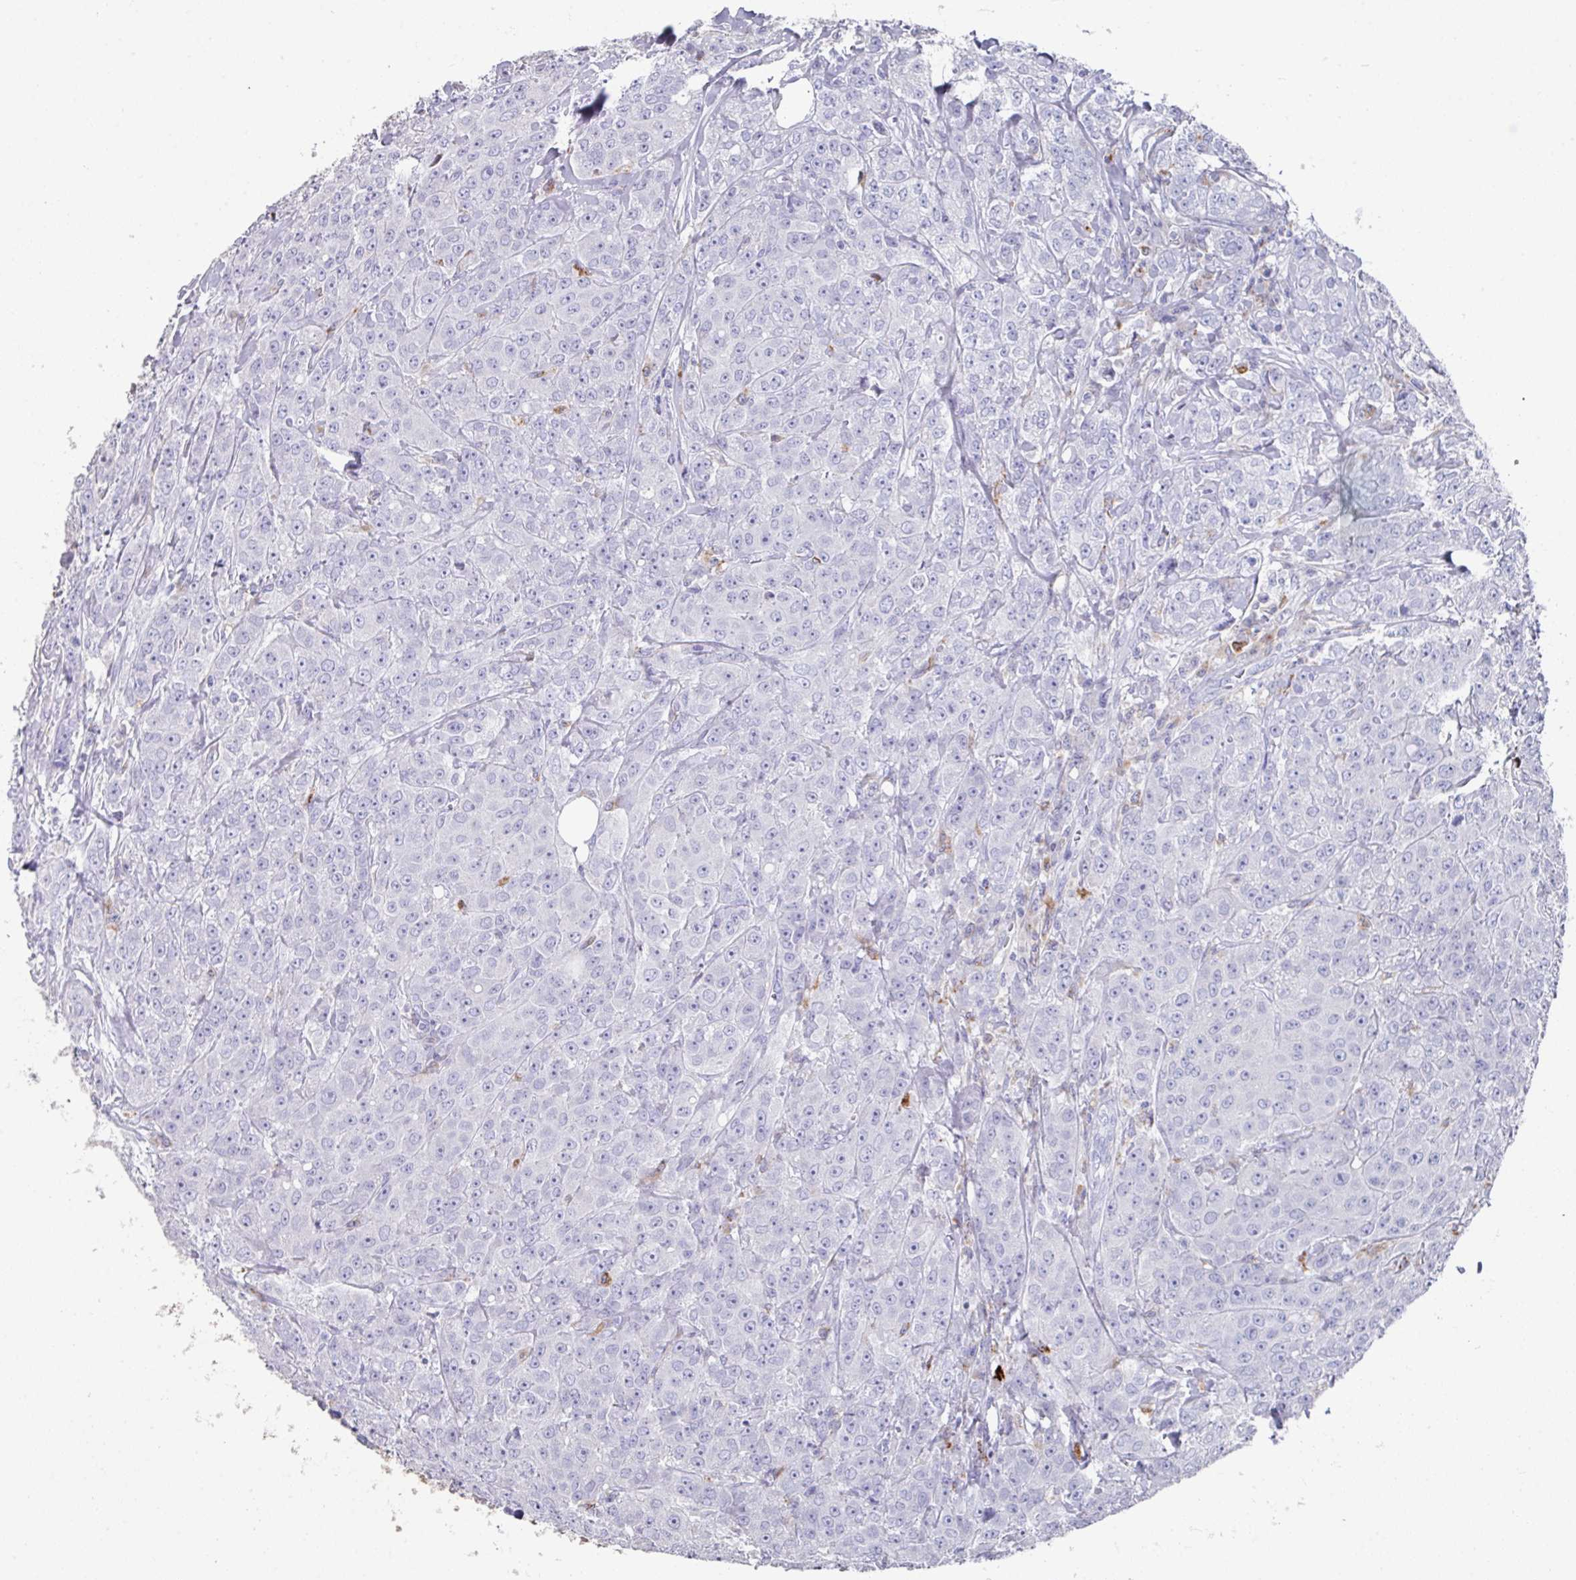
{"staining": {"intensity": "negative", "quantity": "none", "location": "none"}, "tissue": "breast cancer", "cell_type": "Tumor cells", "image_type": "cancer", "snomed": [{"axis": "morphology", "description": "Duct carcinoma"}, {"axis": "topography", "description": "Breast"}], "caption": "Immunohistochemical staining of human infiltrating ductal carcinoma (breast) reveals no significant positivity in tumor cells.", "gene": "CPVL", "patient": {"sex": "female", "age": 43}}